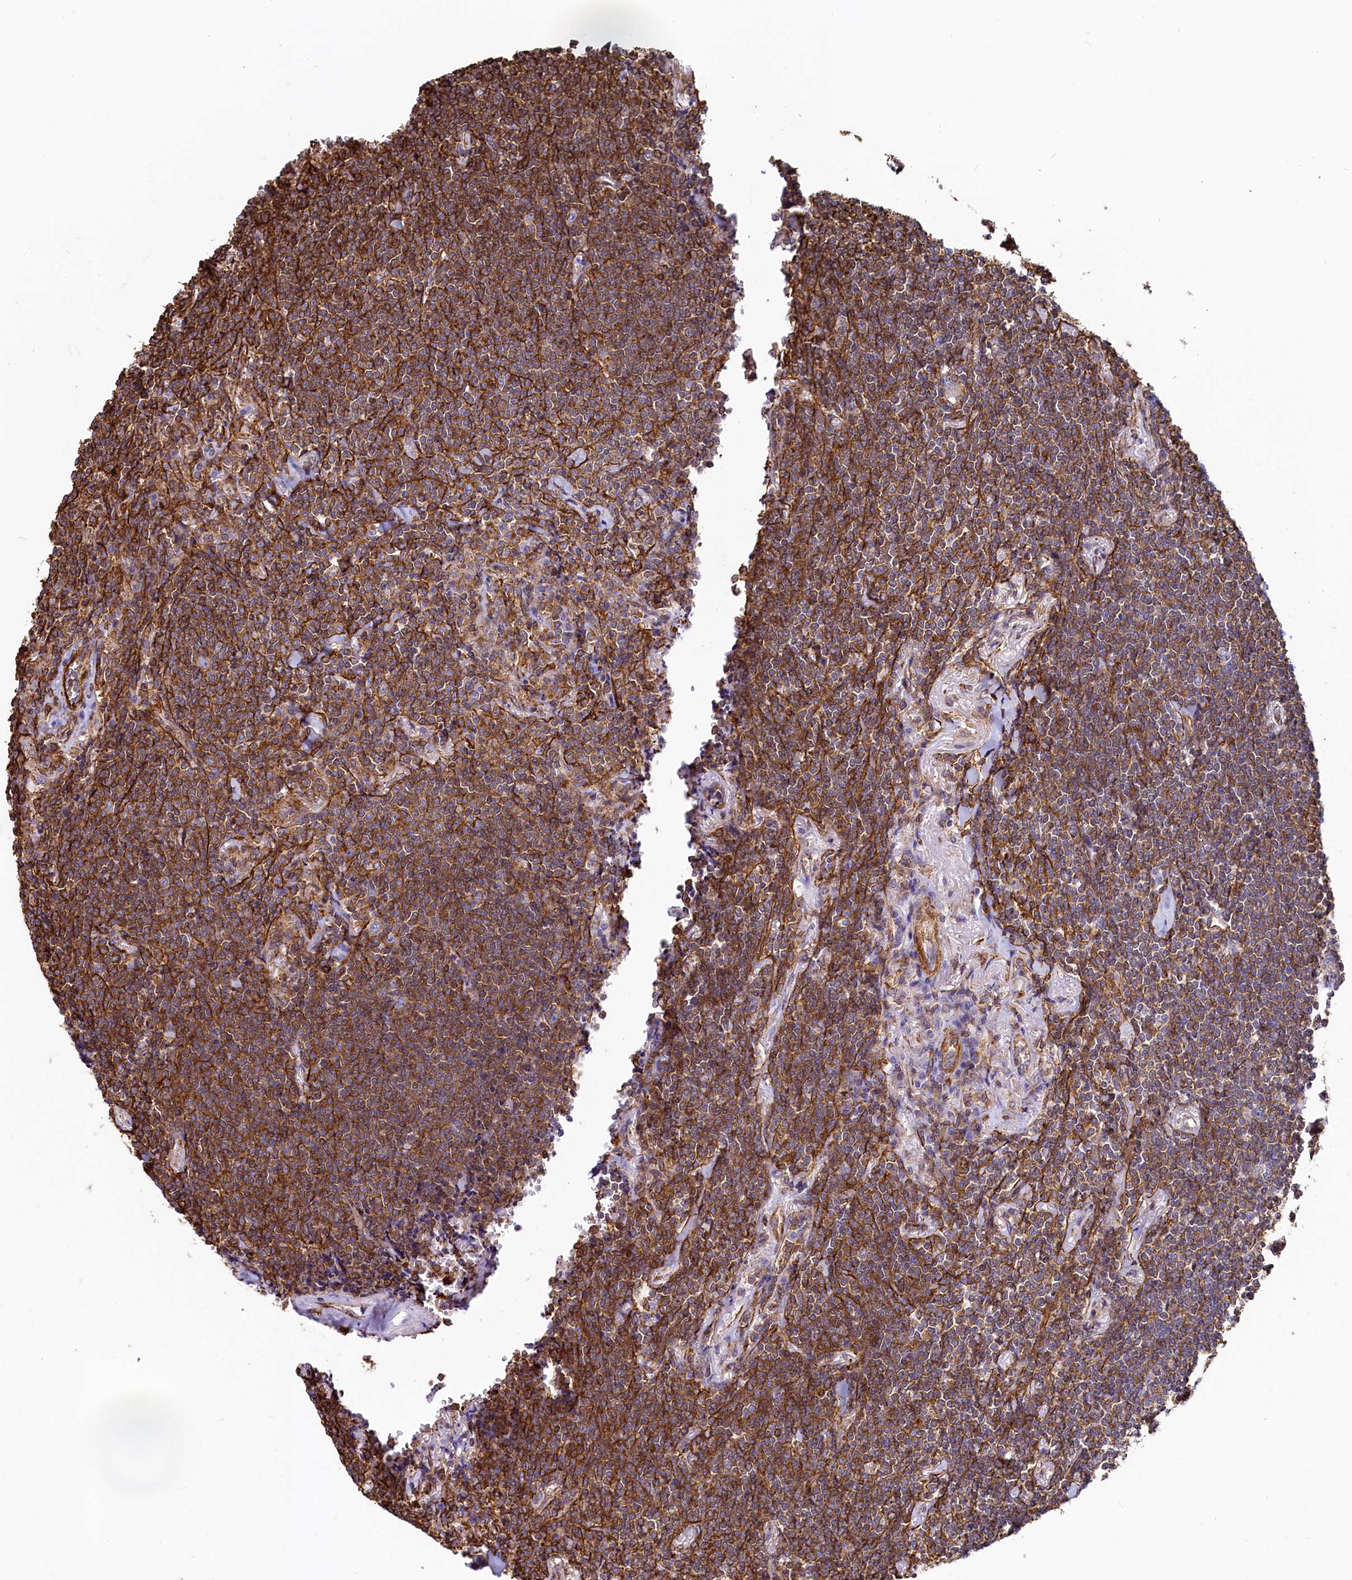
{"staining": {"intensity": "strong", "quantity": ">75%", "location": "cytoplasmic/membranous"}, "tissue": "lymphoma", "cell_type": "Tumor cells", "image_type": "cancer", "snomed": [{"axis": "morphology", "description": "Malignant lymphoma, non-Hodgkin's type, Low grade"}, {"axis": "topography", "description": "Lung"}], "caption": "This image displays IHC staining of low-grade malignant lymphoma, non-Hodgkin's type, with high strong cytoplasmic/membranous positivity in about >75% of tumor cells.", "gene": "THBS1", "patient": {"sex": "female", "age": 71}}